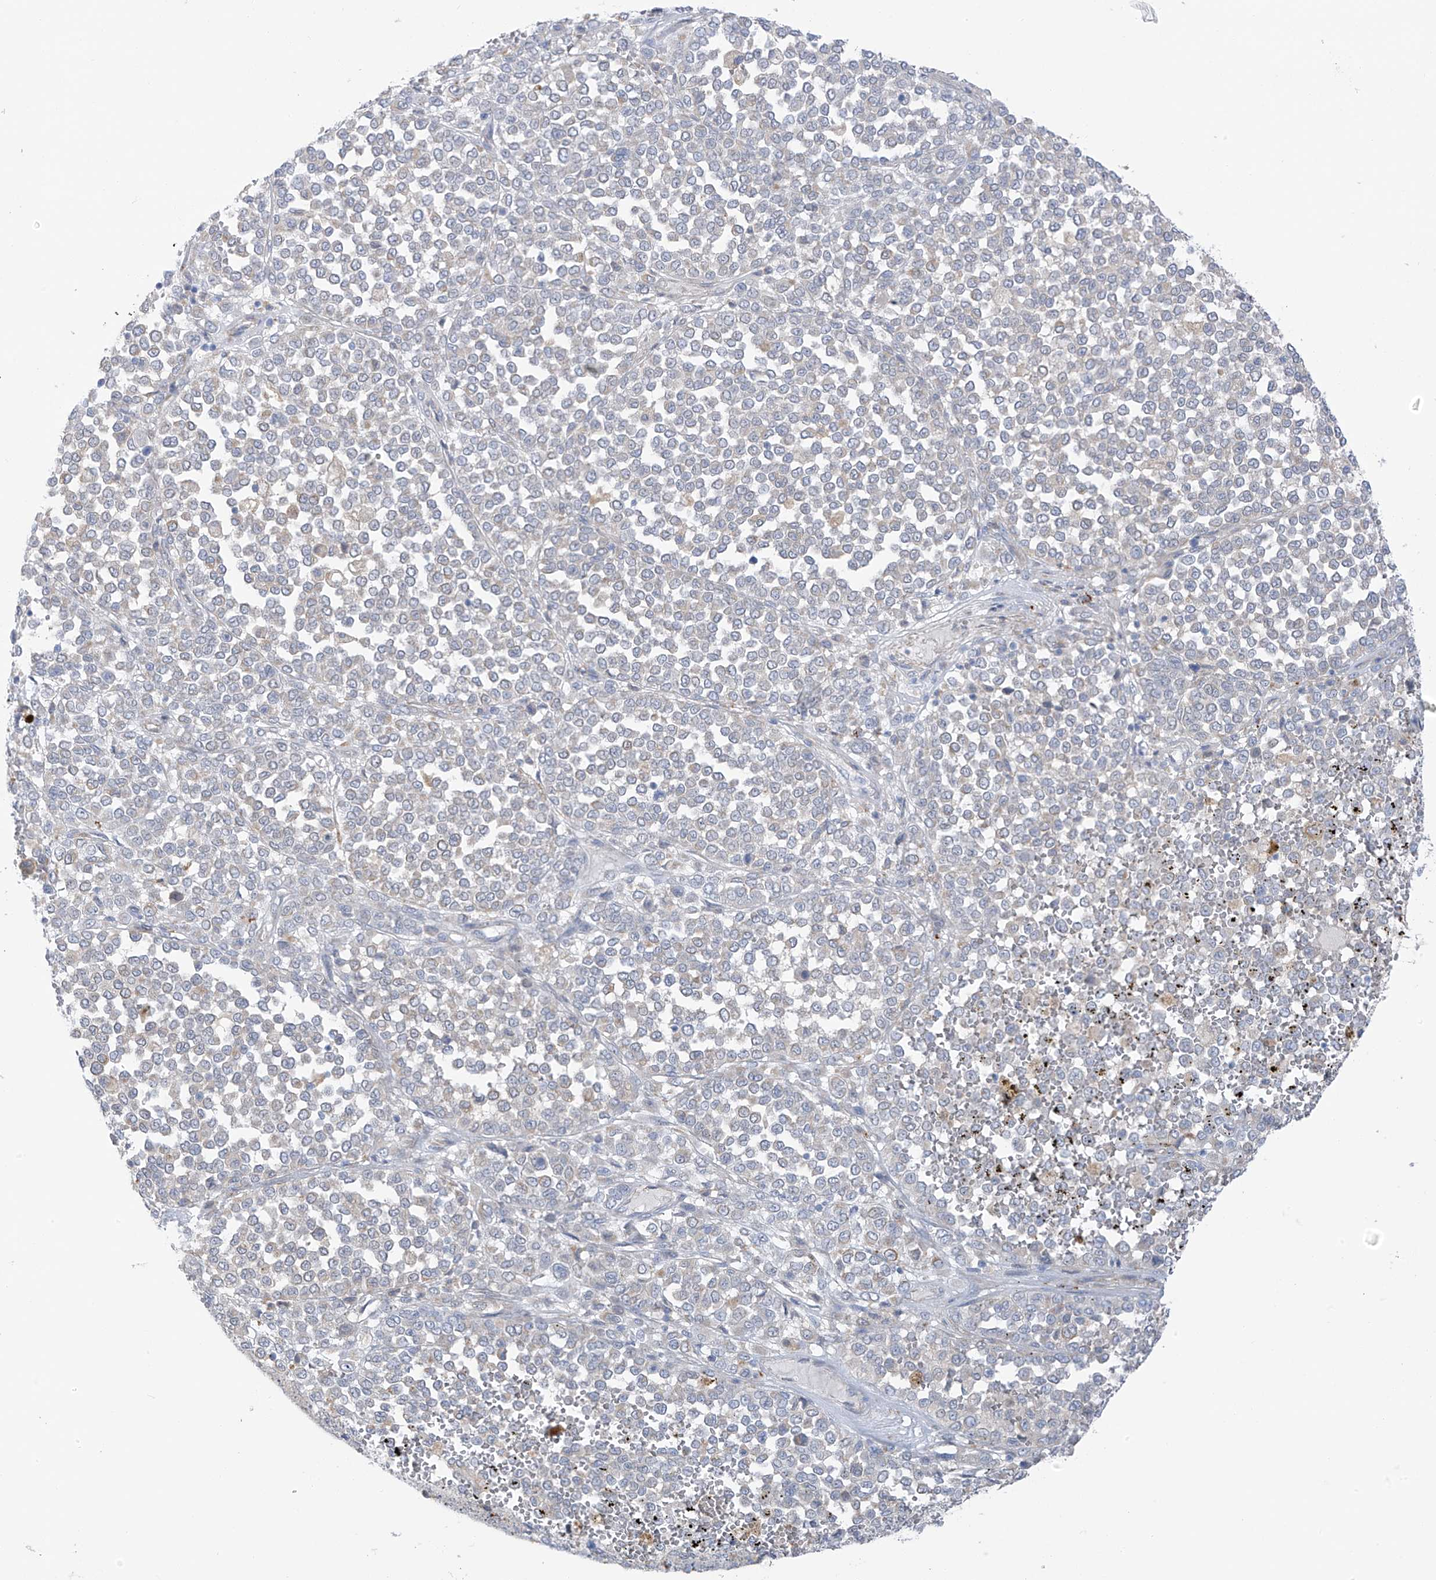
{"staining": {"intensity": "negative", "quantity": "none", "location": "none"}, "tissue": "melanoma", "cell_type": "Tumor cells", "image_type": "cancer", "snomed": [{"axis": "morphology", "description": "Malignant melanoma, Metastatic site"}, {"axis": "topography", "description": "Pancreas"}], "caption": "Immunohistochemical staining of melanoma demonstrates no significant positivity in tumor cells.", "gene": "TAL2", "patient": {"sex": "female", "age": 30}}